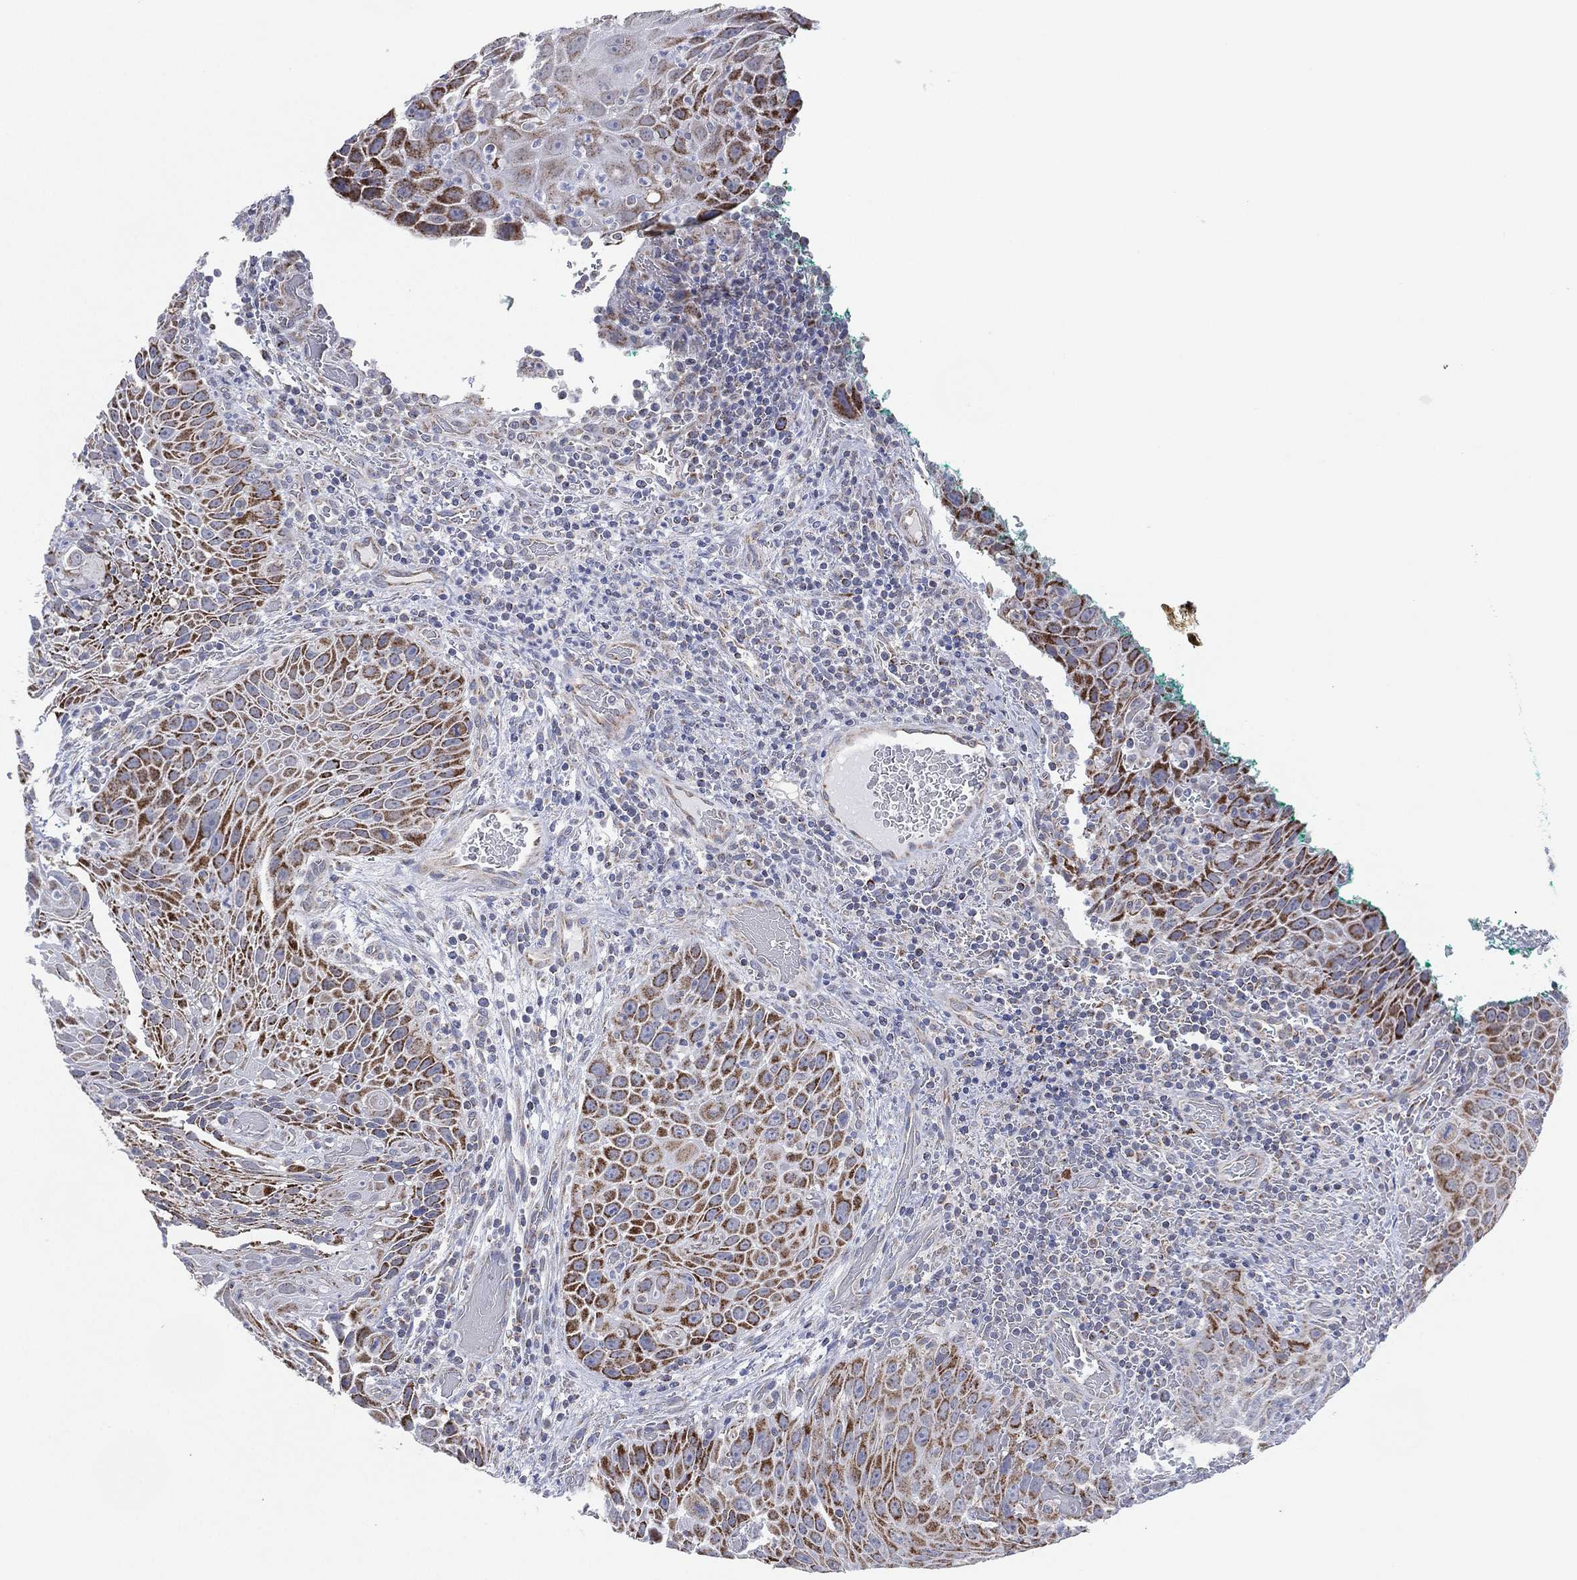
{"staining": {"intensity": "strong", "quantity": ">75%", "location": "cytoplasmic/membranous"}, "tissue": "head and neck cancer", "cell_type": "Tumor cells", "image_type": "cancer", "snomed": [{"axis": "morphology", "description": "Squamous cell carcinoma, NOS"}, {"axis": "topography", "description": "Head-Neck"}], "caption": "Brown immunohistochemical staining in squamous cell carcinoma (head and neck) exhibits strong cytoplasmic/membranous expression in approximately >75% of tumor cells.", "gene": "INA", "patient": {"sex": "male", "age": 69}}